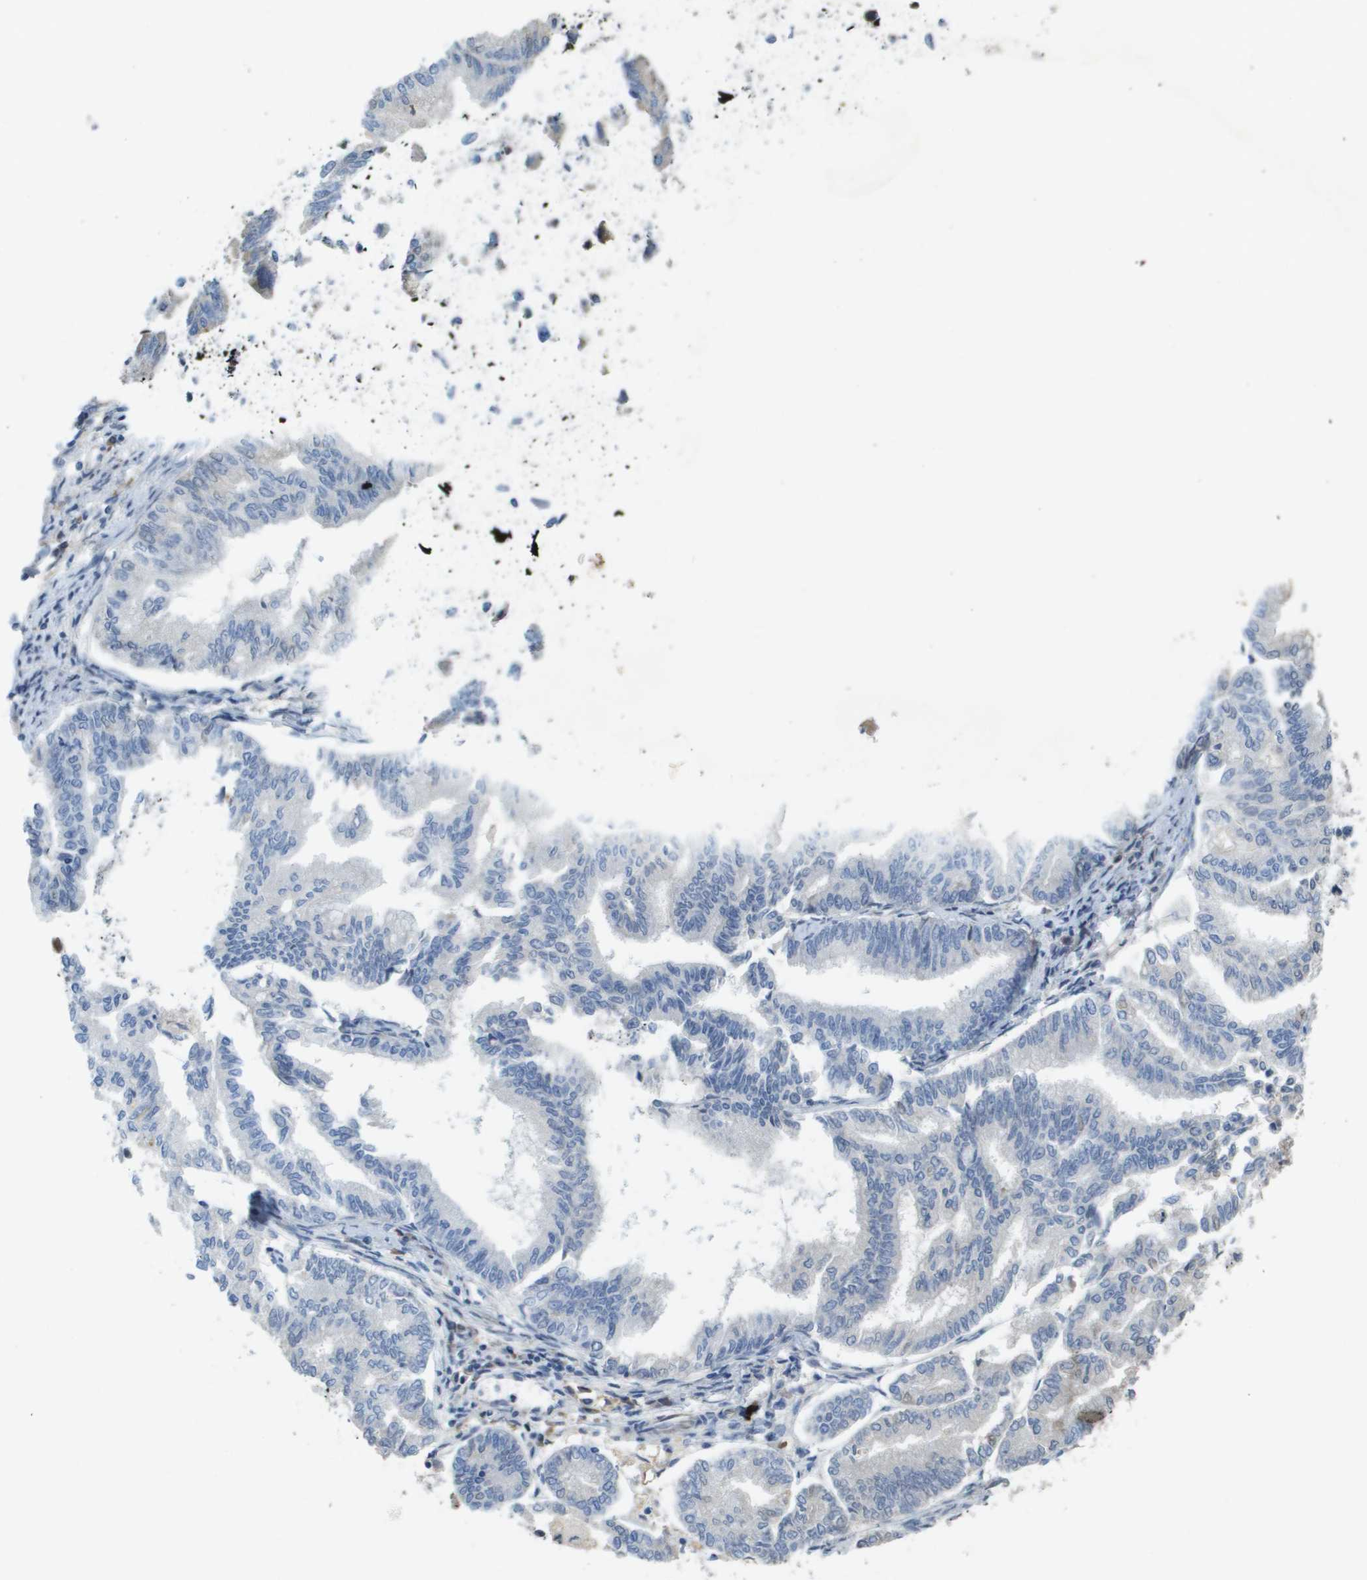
{"staining": {"intensity": "negative", "quantity": "none", "location": "none"}, "tissue": "endometrial cancer", "cell_type": "Tumor cells", "image_type": "cancer", "snomed": [{"axis": "morphology", "description": "Adenocarcinoma, NOS"}, {"axis": "topography", "description": "Endometrium"}], "caption": "IHC of endometrial cancer (adenocarcinoma) reveals no expression in tumor cells. (DAB (3,3'-diaminobenzidine) immunohistochemistry, high magnification).", "gene": "CASP10", "patient": {"sex": "female", "age": 79}}